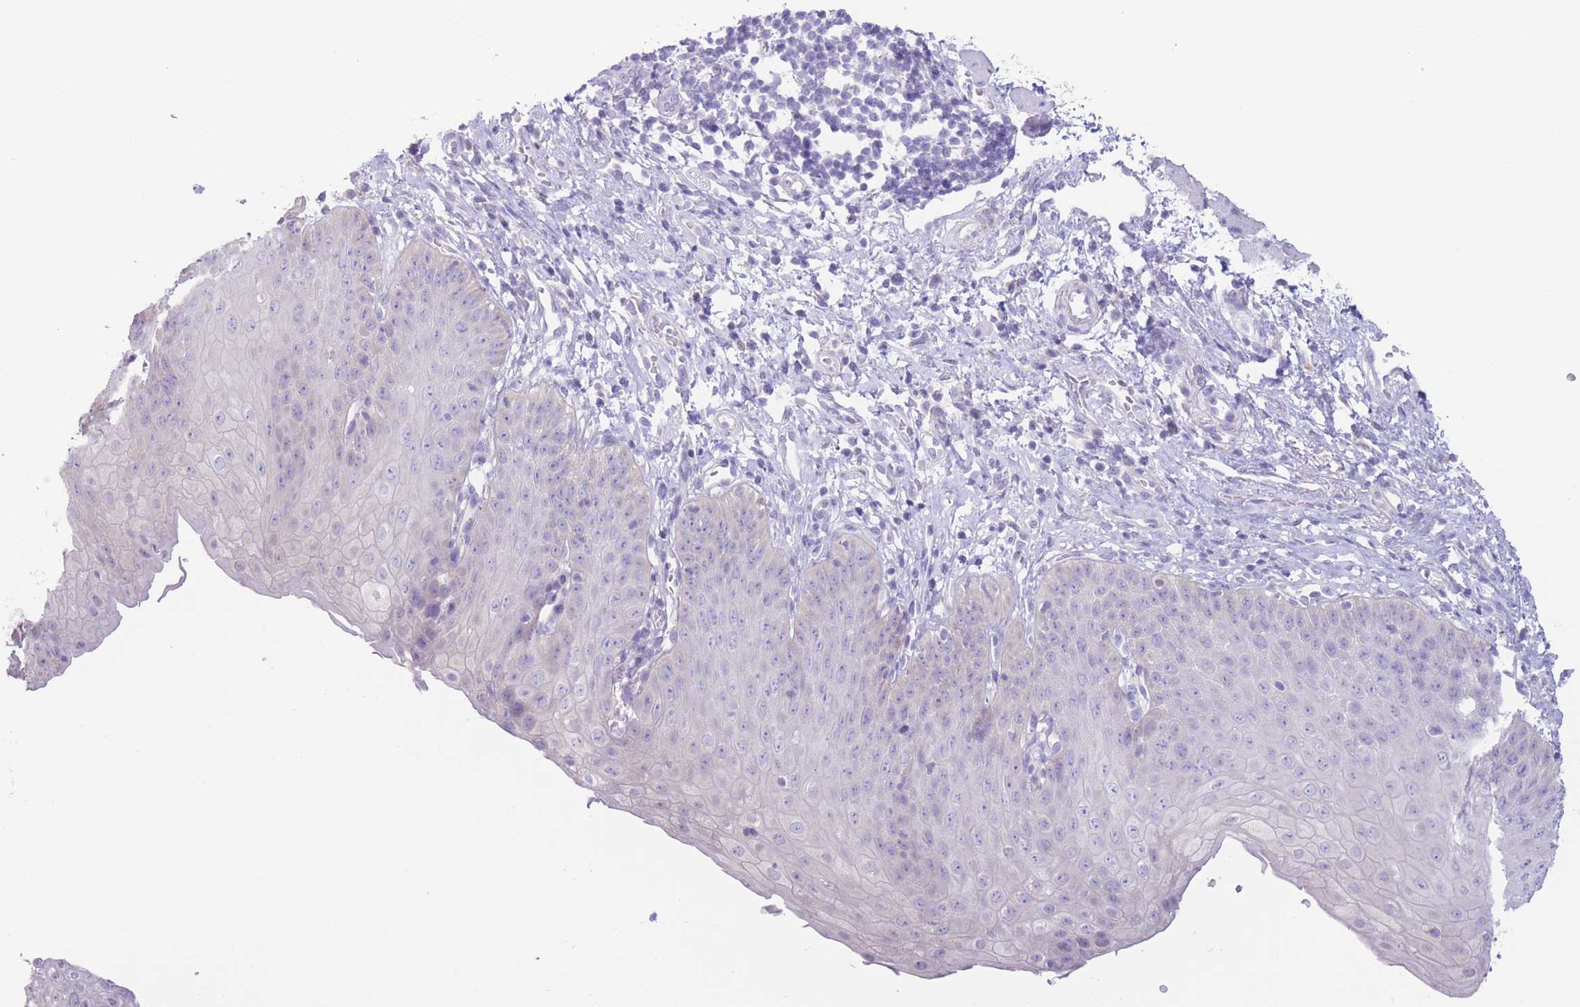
{"staining": {"intensity": "negative", "quantity": "none", "location": "none"}, "tissue": "esophagus", "cell_type": "Squamous epithelial cells", "image_type": "normal", "snomed": [{"axis": "morphology", "description": "Normal tissue, NOS"}, {"axis": "topography", "description": "Esophagus"}], "caption": "Immunohistochemistry image of unremarkable esophagus: human esophagus stained with DAB shows no significant protein expression in squamous epithelial cells.", "gene": "FAH", "patient": {"sex": "male", "age": 71}}